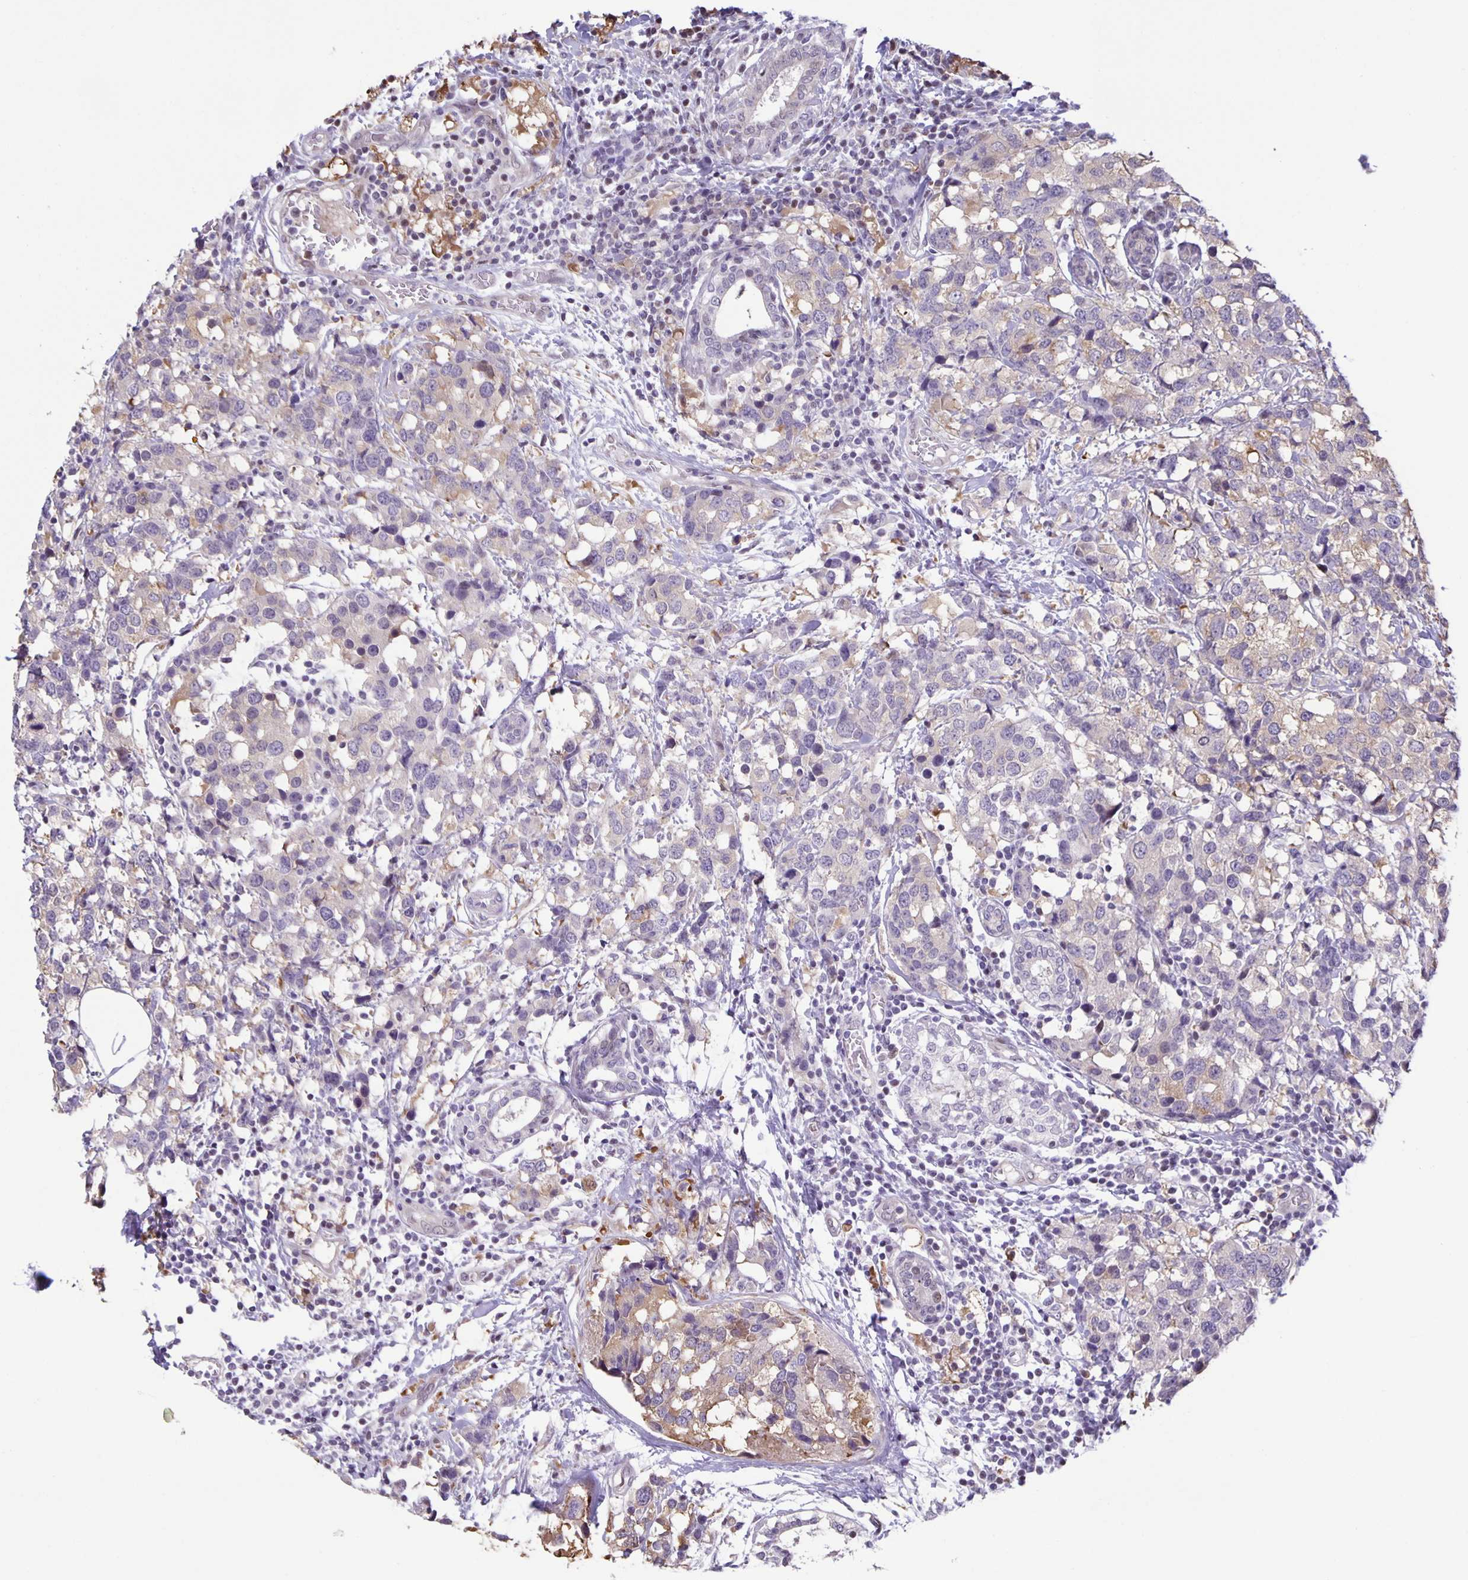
{"staining": {"intensity": "weak", "quantity": "<25%", "location": "cytoplasmic/membranous"}, "tissue": "breast cancer", "cell_type": "Tumor cells", "image_type": "cancer", "snomed": [{"axis": "morphology", "description": "Lobular carcinoma"}, {"axis": "topography", "description": "Breast"}], "caption": "Photomicrograph shows no protein staining in tumor cells of breast cancer (lobular carcinoma) tissue.", "gene": "MAPK12", "patient": {"sex": "female", "age": 59}}